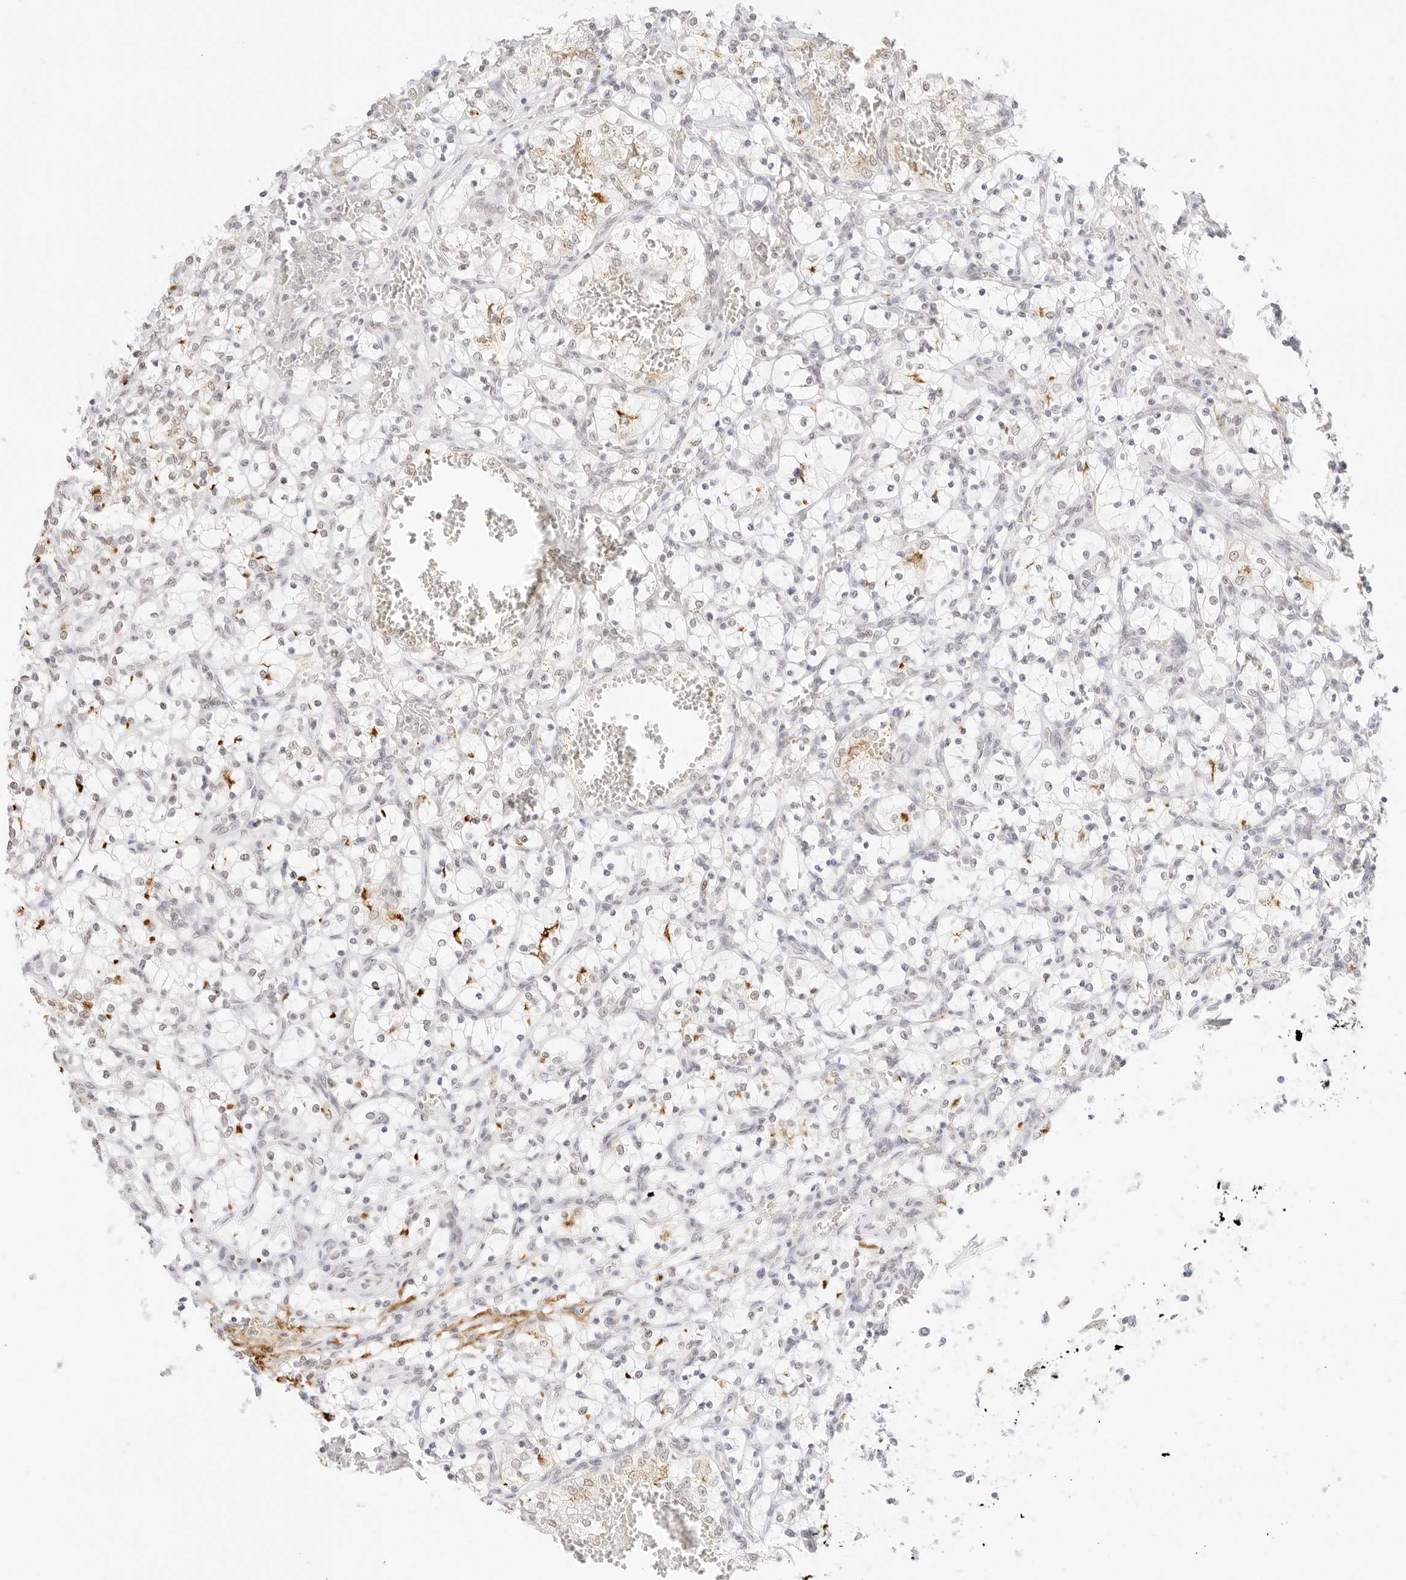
{"staining": {"intensity": "negative", "quantity": "none", "location": "none"}, "tissue": "renal cancer", "cell_type": "Tumor cells", "image_type": "cancer", "snomed": [{"axis": "morphology", "description": "Adenocarcinoma, NOS"}, {"axis": "topography", "description": "Kidney"}], "caption": "The photomicrograph exhibits no significant staining in tumor cells of renal cancer.", "gene": "FBLN5", "patient": {"sex": "female", "age": 69}}